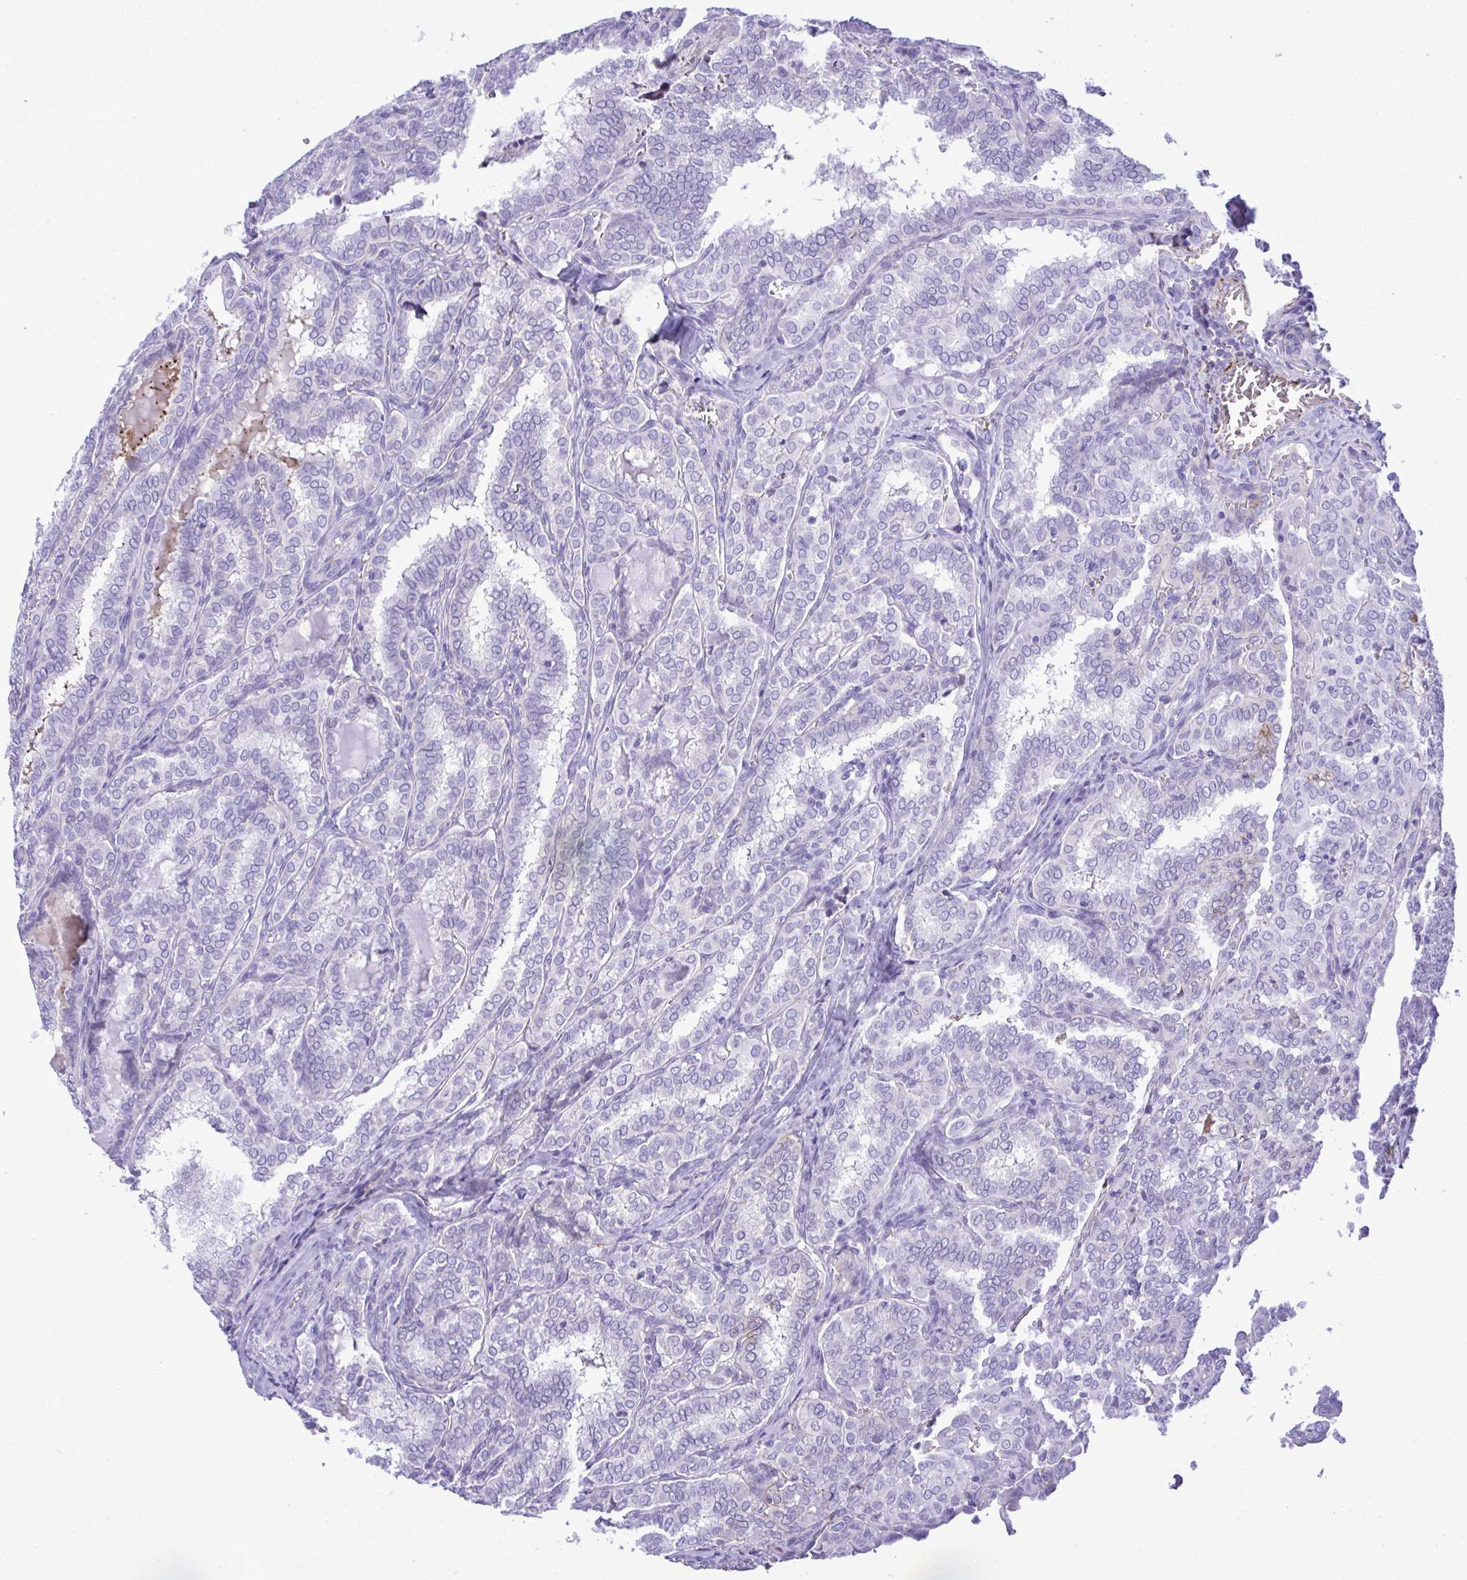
{"staining": {"intensity": "negative", "quantity": "none", "location": "none"}, "tissue": "thyroid cancer", "cell_type": "Tumor cells", "image_type": "cancer", "snomed": [{"axis": "morphology", "description": "Papillary adenocarcinoma, NOS"}, {"axis": "topography", "description": "Thyroid gland"}], "caption": "Tumor cells are negative for protein expression in human thyroid cancer. (Stains: DAB immunohistochemistry with hematoxylin counter stain, Microscopy: brightfield microscopy at high magnification).", "gene": "HRG", "patient": {"sex": "female", "age": 30}}